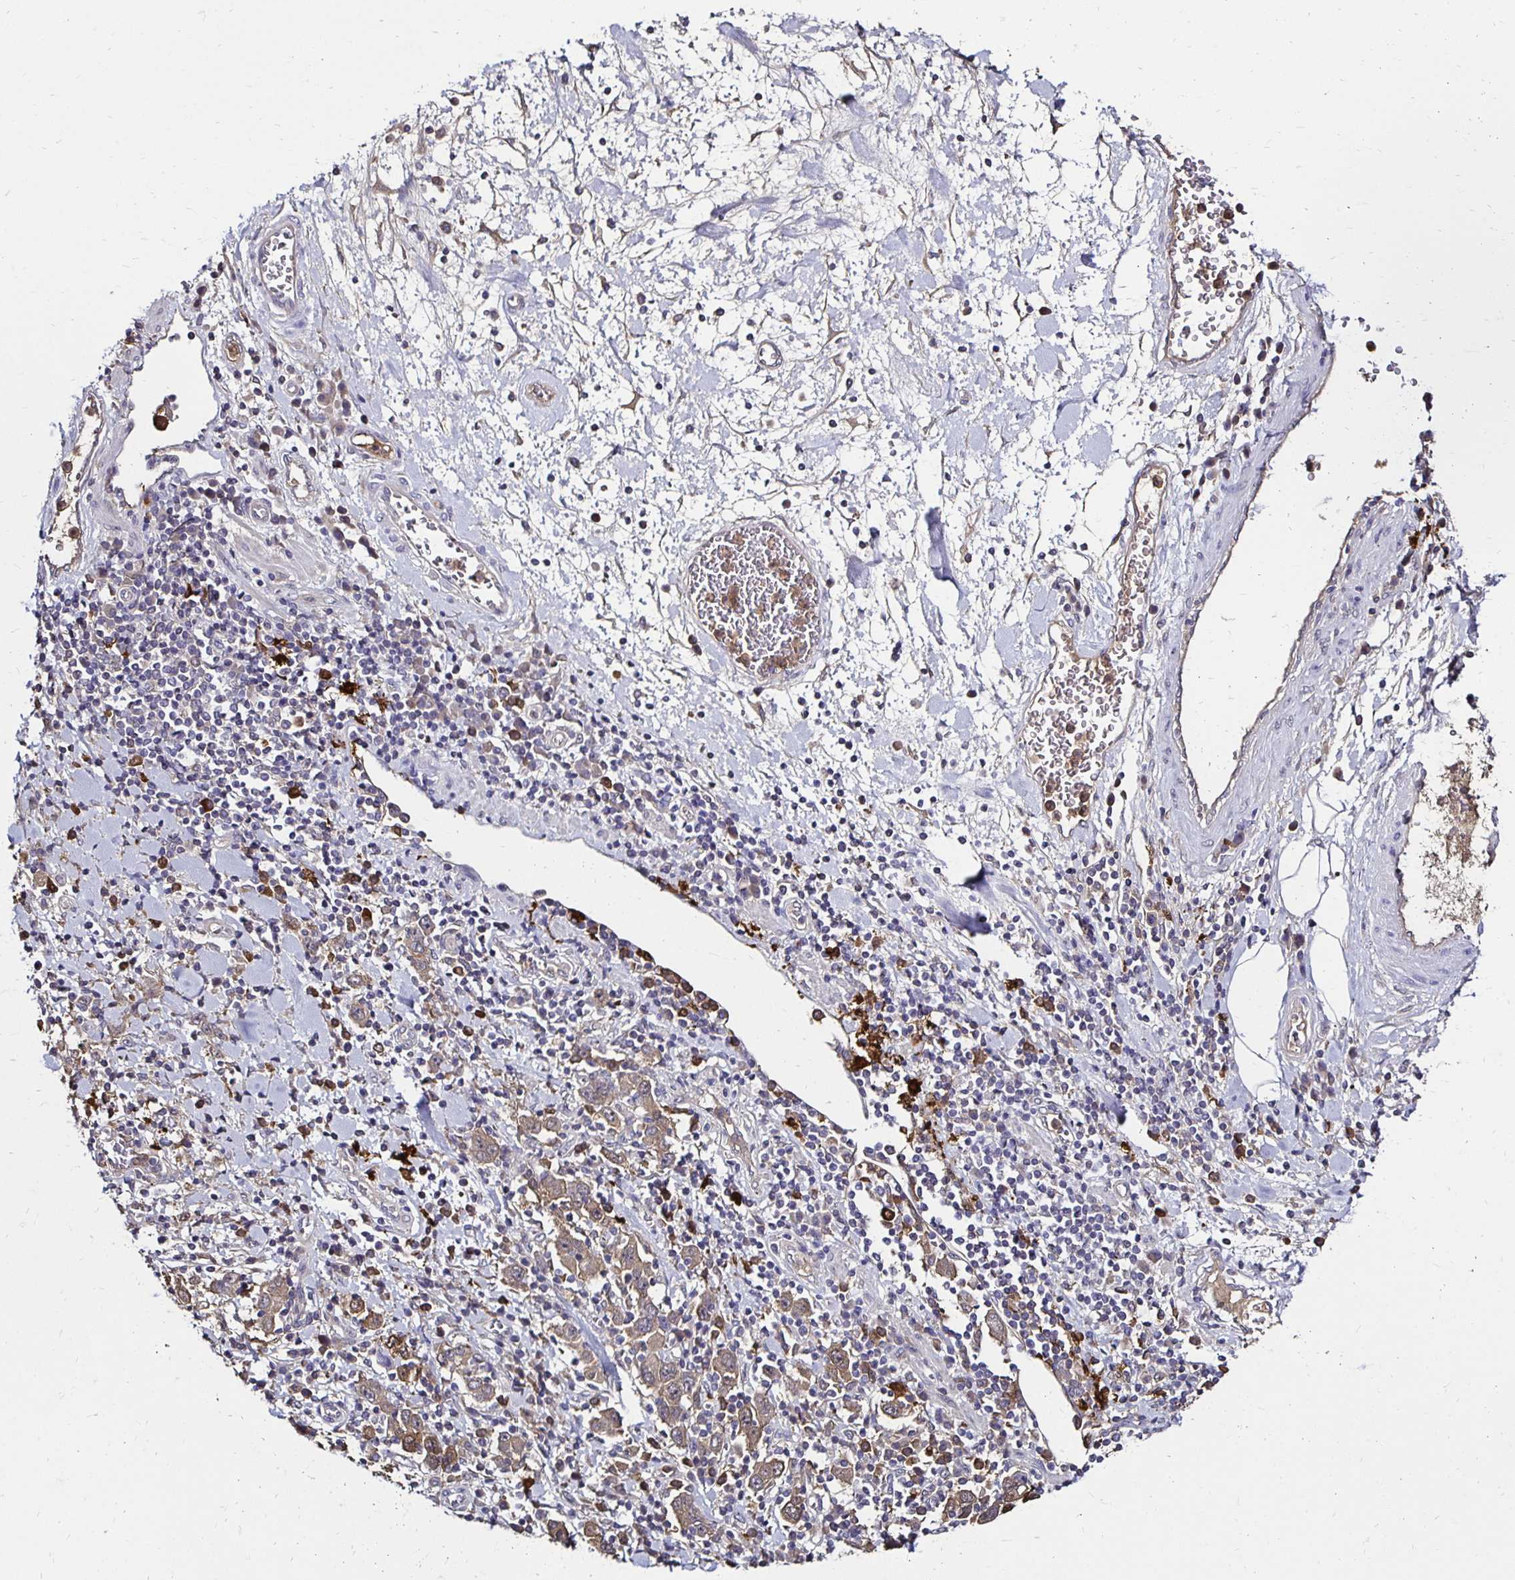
{"staining": {"intensity": "weak", "quantity": ">75%", "location": "cytoplasmic/membranous"}, "tissue": "stomach cancer", "cell_type": "Tumor cells", "image_type": "cancer", "snomed": [{"axis": "morphology", "description": "Normal tissue, NOS"}, {"axis": "morphology", "description": "Adenocarcinoma, NOS"}, {"axis": "topography", "description": "Stomach, upper"}, {"axis": "topography", "description": "Stomach"}], "caption": "DAB immunohistochemical staining of stomach cancer (adenocarcinoma) displays weak cytoplasmic/membranous protein staining in approximately >75% of tumor cells.", "gene": "TXN", "patient": {"sex": "male", "age": 59}}